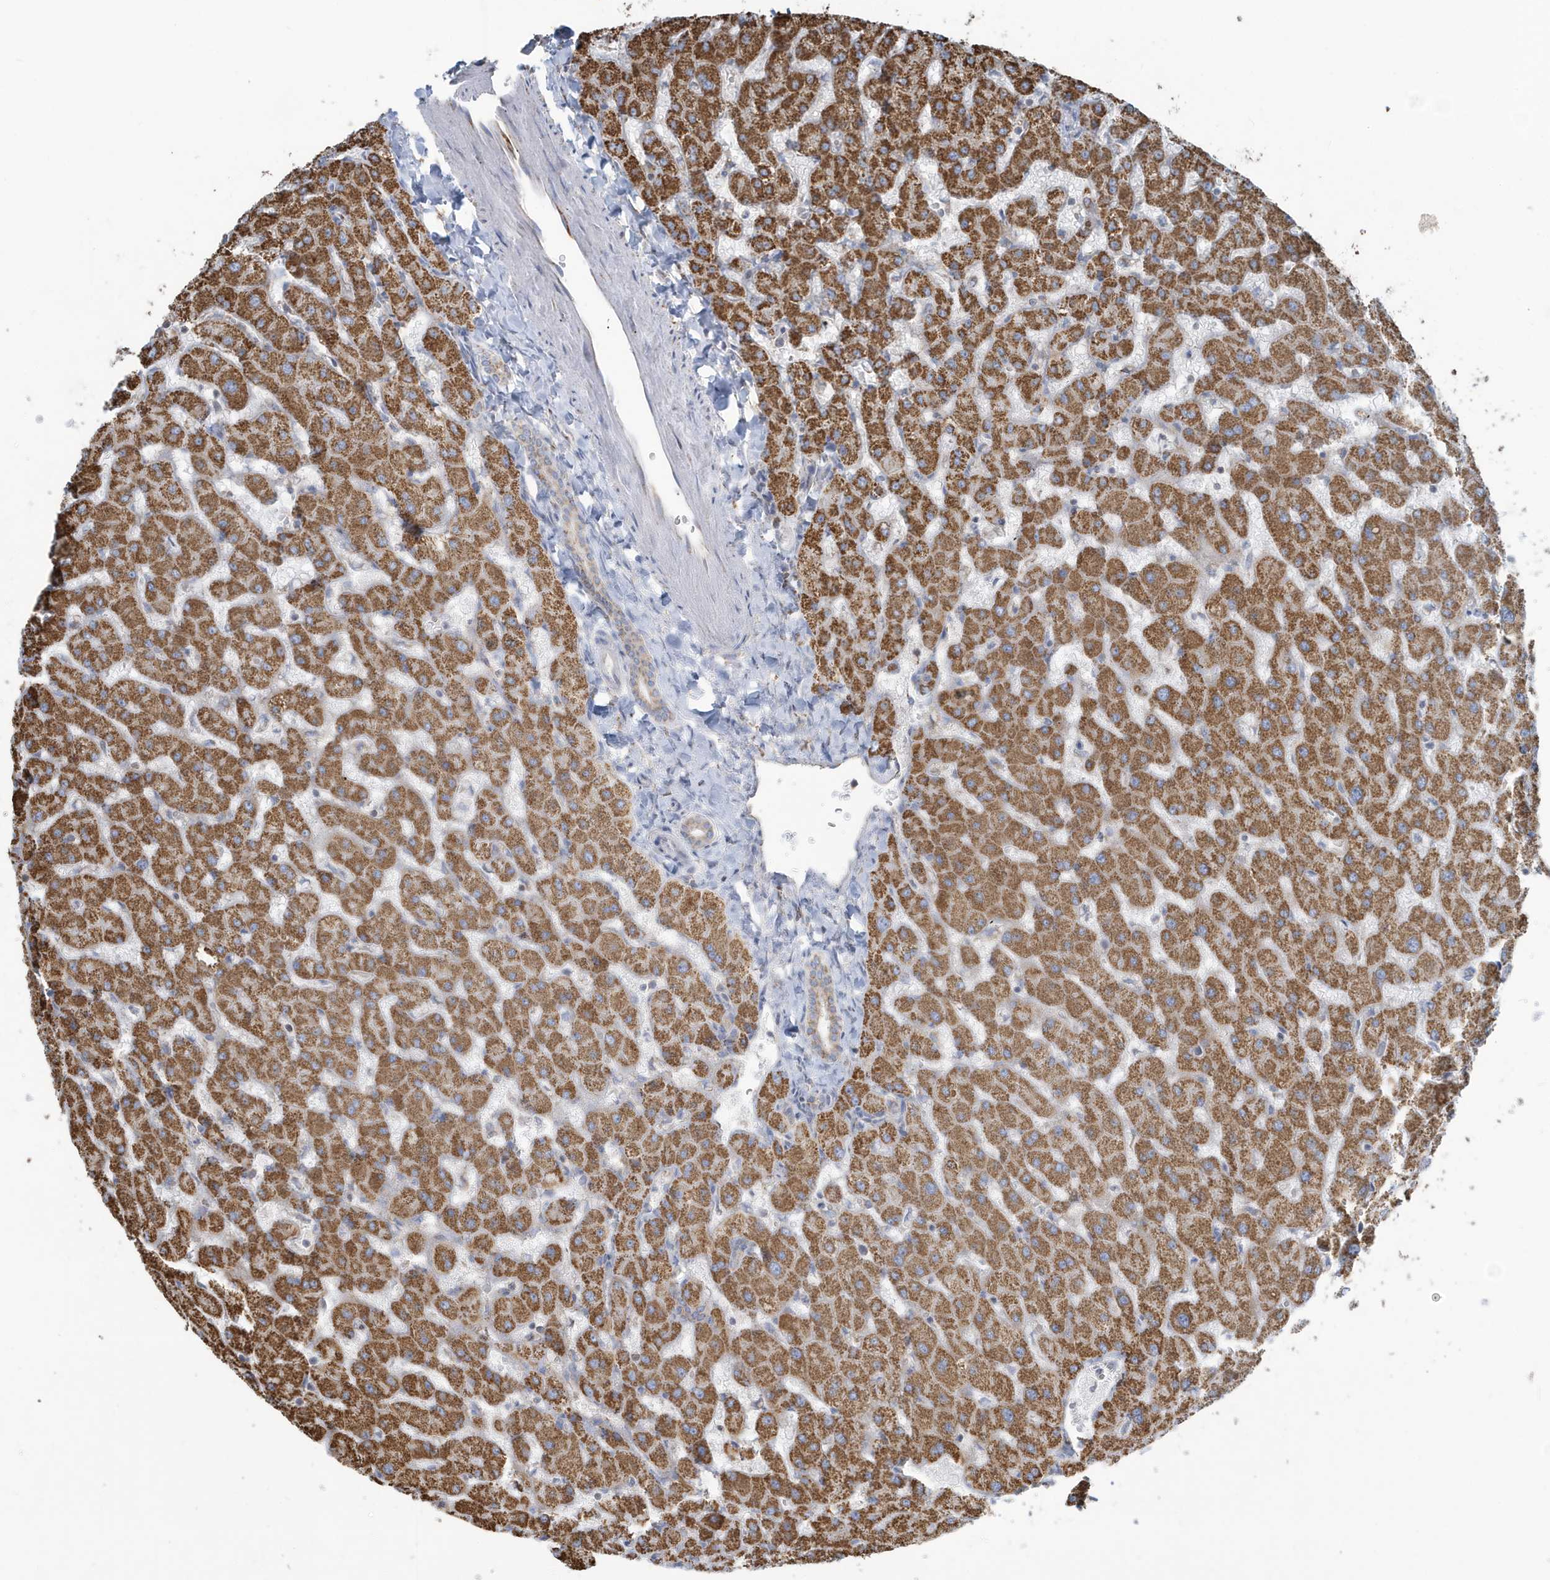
{"staining": {"intensity": "weak", "quantity": ">75%", "location": "cytoplasmic/membranous"}, "tissue": "liver", "cell_type": "Cholangiocytes", "image_type": "normal", "snomed": [{"axis": "morphology", "description": "Normal tissue, NOS"}, {"axis": "topography", "description": "Liver"}], "caption": "Immunohistochemical staining of benign liver displays >75% levels of weak cytoplasmic/membranous protein staining in about >75% of cholangiocytes. (Brightfield microscopy of DAB IHC at high magnification).", "gene": "RAB11FIP3", "patient": {"sex": "female", "age": 63}}